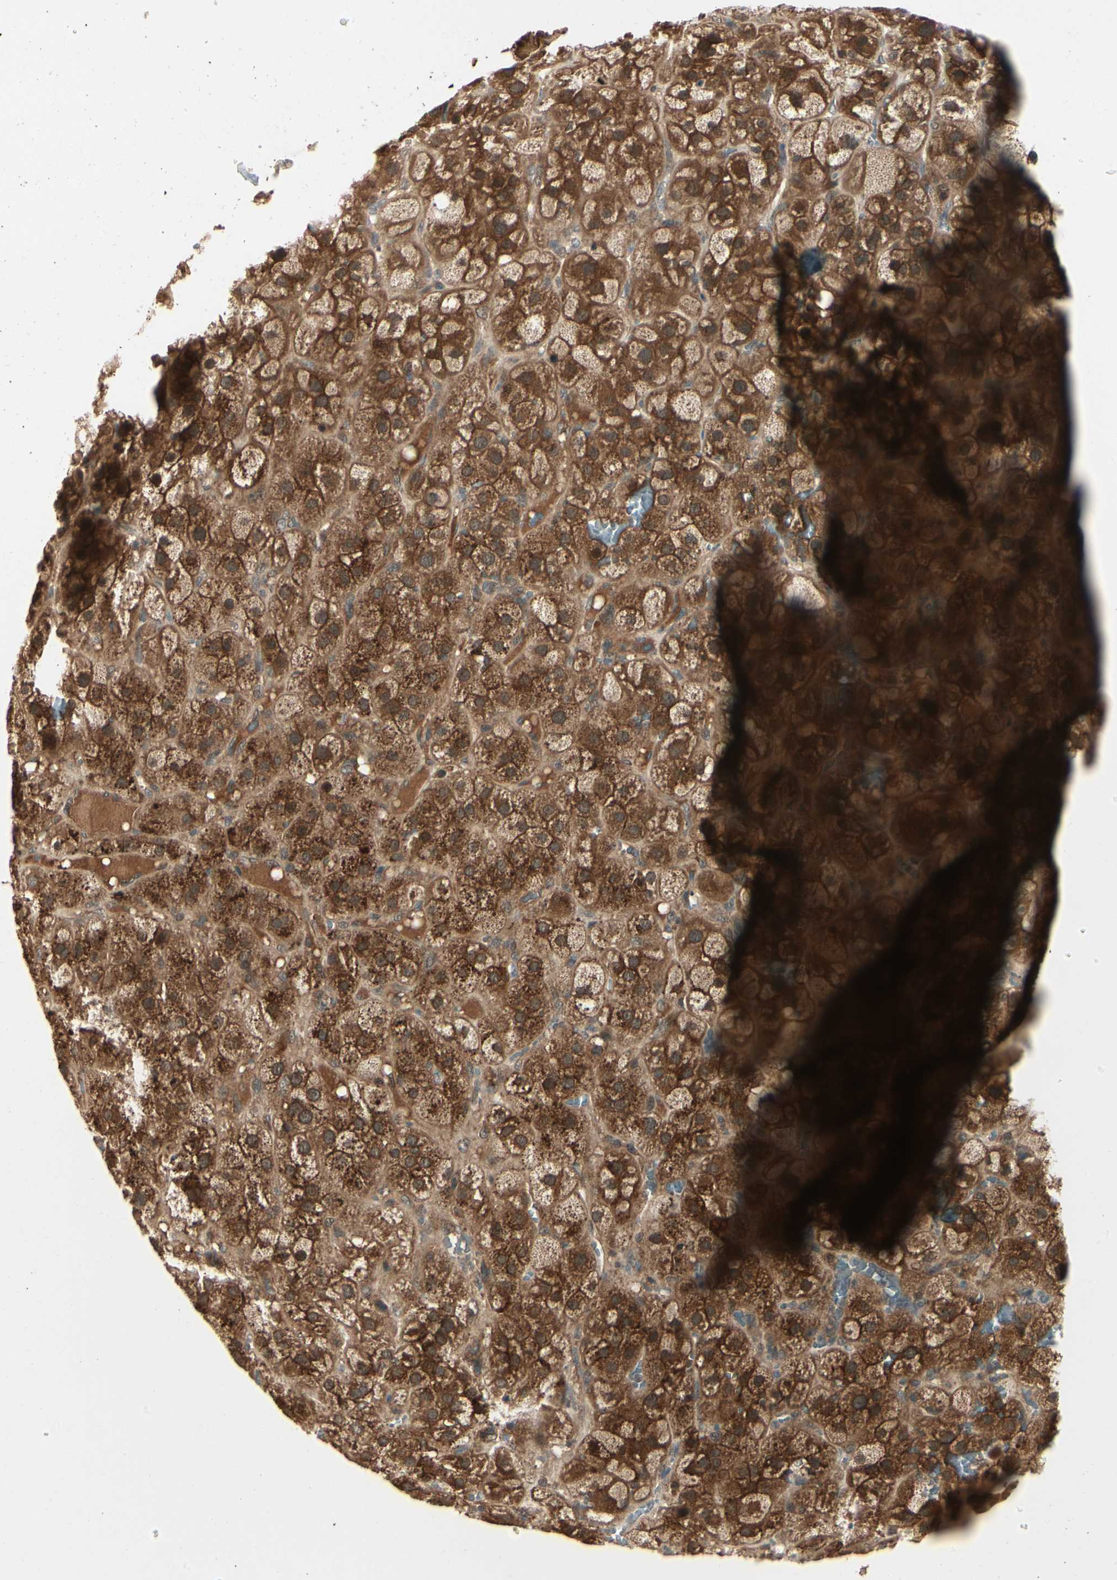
{"staining": {"intensity": "strong", "quantity": ">75%", "location": "cytoplasmic/membranous,nuclear"}, "tissue": "adrenal gland", "cell_type": "Glandular cells", "image_type": "normal", "snomed": [{"axis": "morphology", "description": "Normal tissue, NOS"}, {"axis": "topography", "description": "Adrenal gland"}], "caption": "A brown stain shows strong cytoplasmic/membranous,nuclear staining of a protein in glandular cells of normal adrenal gland.", "gene": "RNF14", "patient": {"sex": "female", "age": 47}}